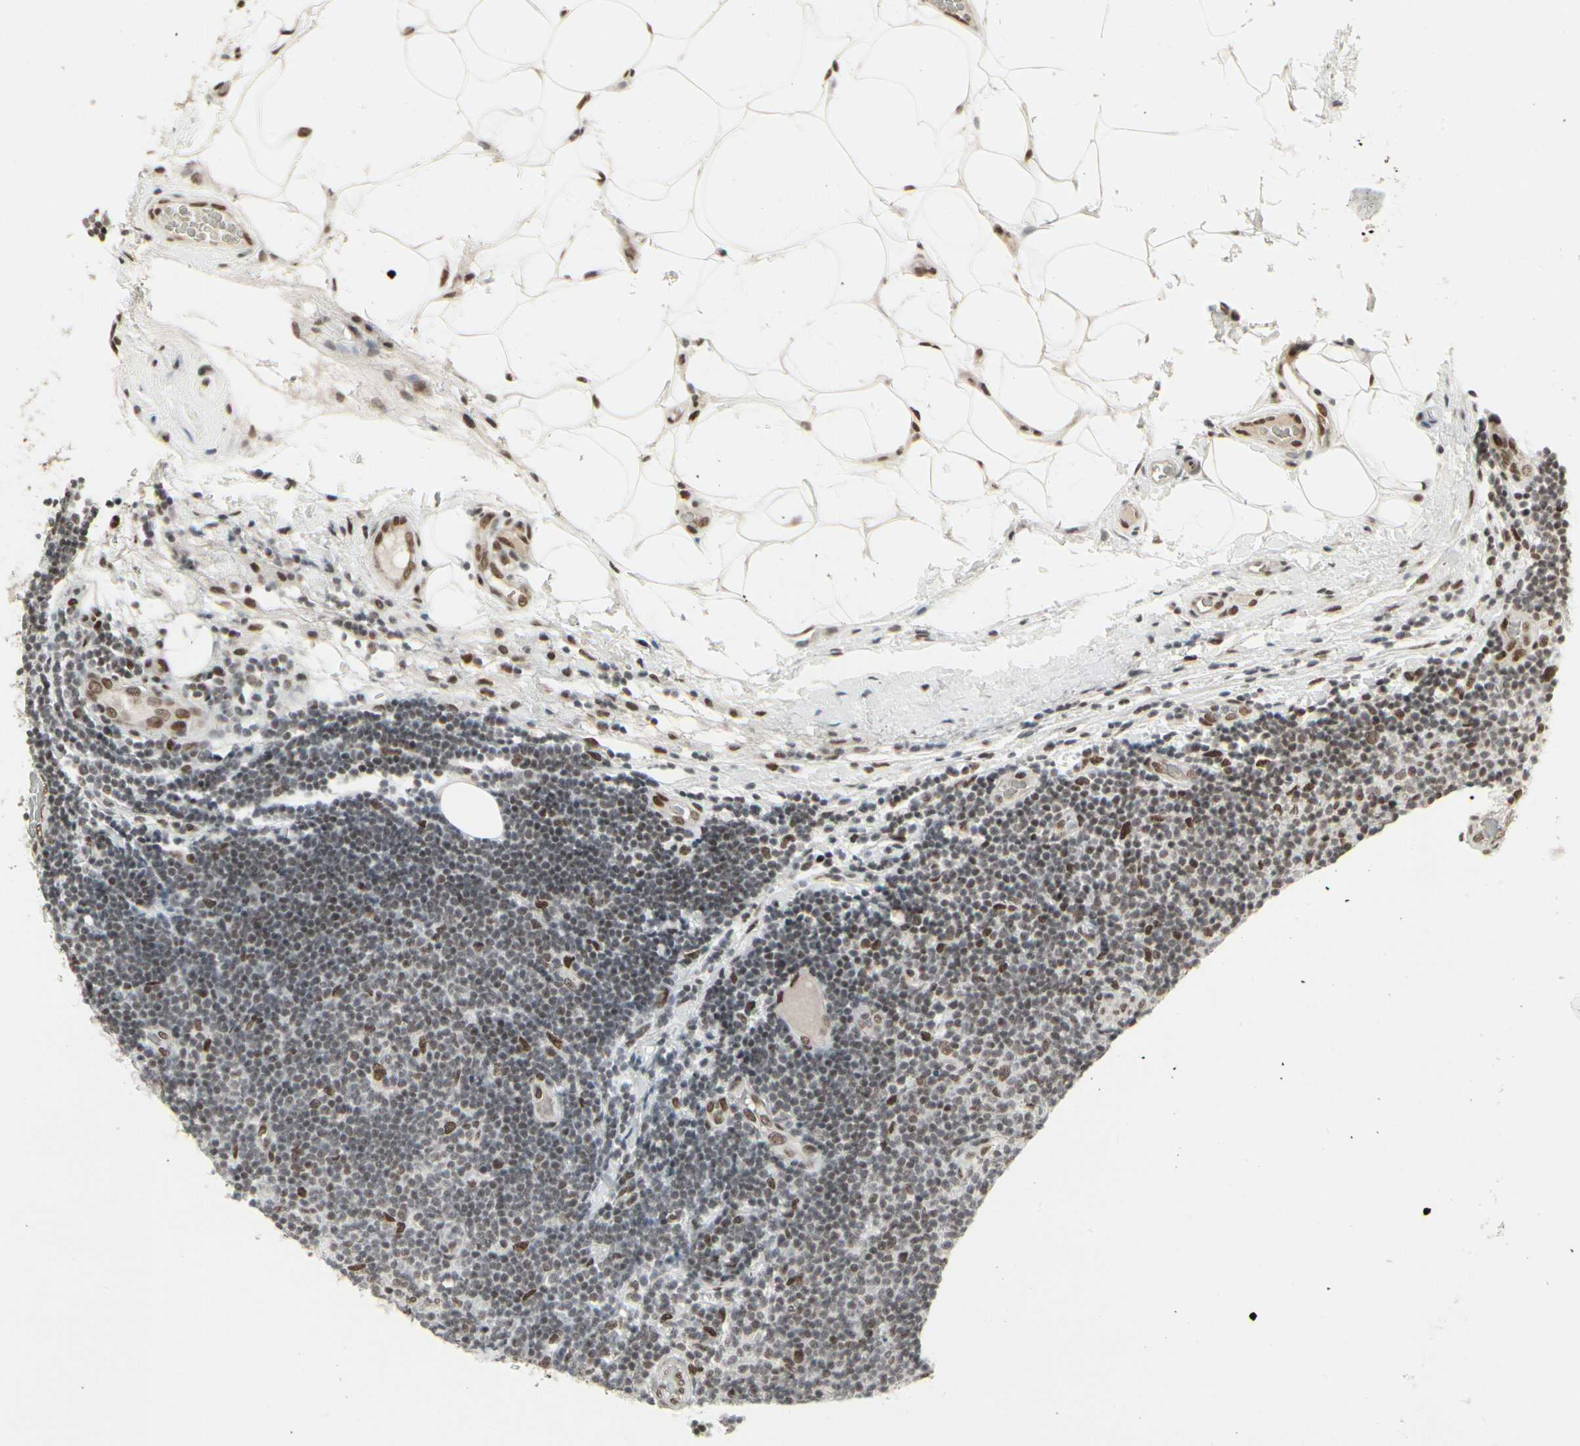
{"staining": {"intensity": "weak", "quantity": ">75%", "location": "nuclear"}, "tissue": "lymphoma", "cell_type": "Tumor cells", "image_type": "cancer", "snomed": [{"axis": "morphology", "description": "Malignant lymphoma, non-Hodgkin's type, Low grade"}, {"axis": "topography", "description": "Lymph node"}], "caption": "Approximately >75% of tumor cells in human lymphoma show weak nuclear protein positivity as visualized by brown immunohistochemical staining.", "gene": "HMG20A", "patient": {"sex": "male", "age": 83}}